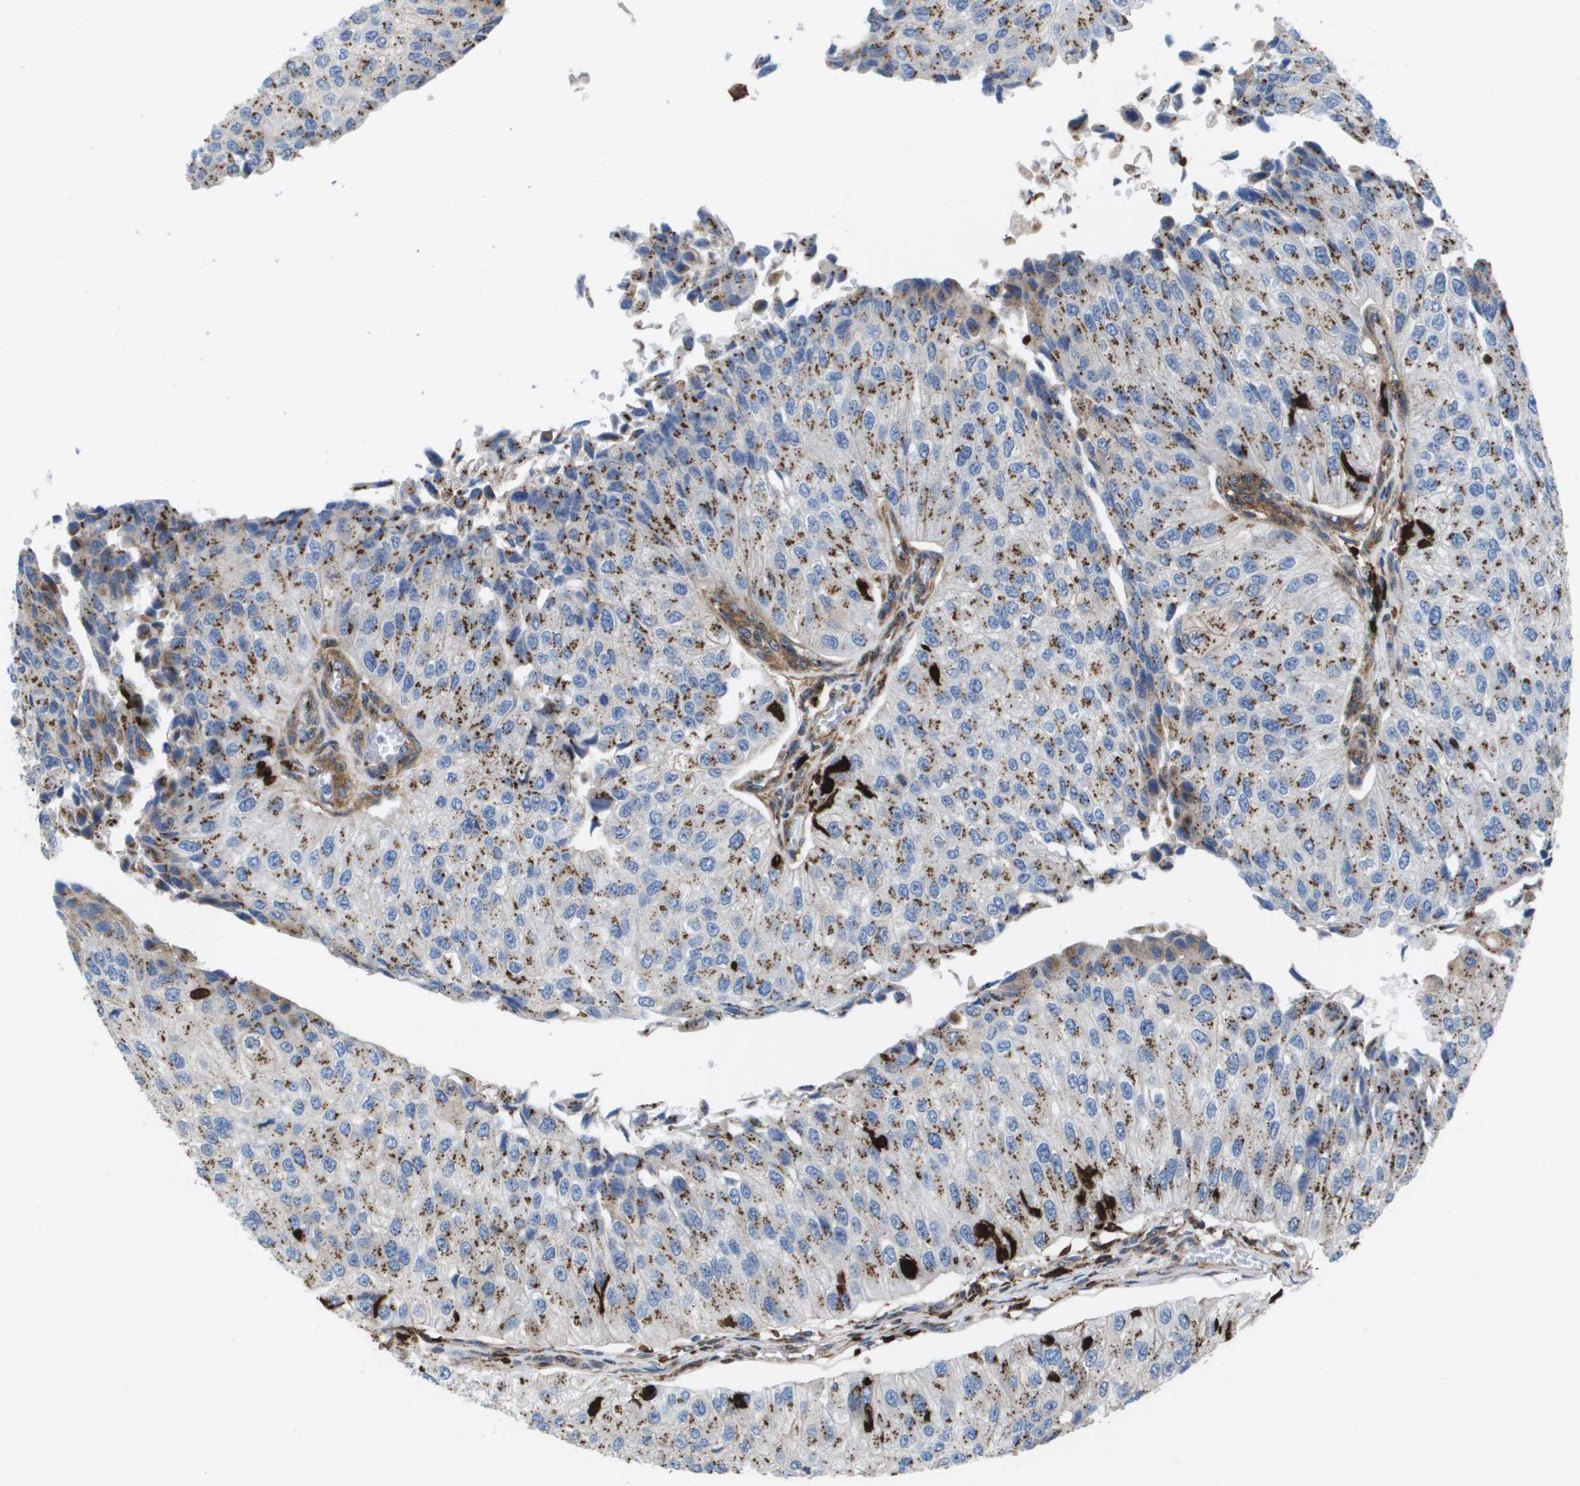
{"staining": {"intensity": "moderate", "quantity": ">75%", "location": "cytoplasmic/membranous"}, "tissue": "urothelial cancer", "cell_type": "Tumor cells", "image_type": "cancer", "snomed": [{"axis": "morphology", "description": "Urothelial carcinoma, High grade"}, {"axis": "topography", "description": "Kidney"}, {"axis": "topography", "description": "Urinary bladder"}], "caption": "Urothelial cancer stained with a protein marker displays moderate staining in tumor cells.", "gene": "SLC37A2", "patient": {"sex": "male", "age": 77}}